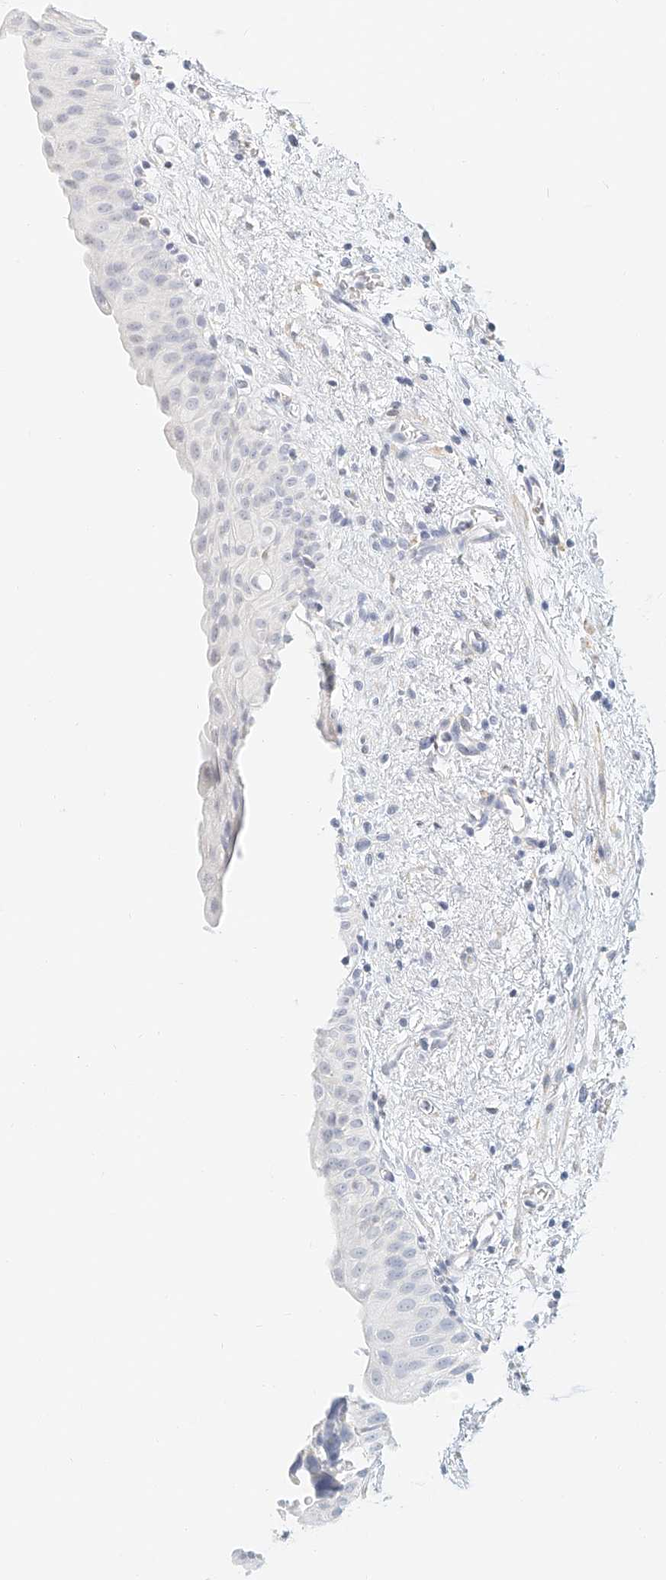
{"staining": {"intensity": "negative", "quantity": "none", "location": "none"}, "tissue": "urinary bladder", "cell_type": "Urothelial cells", "image_type": "normal", "snomed": [{"axis": "morphology", "description": "Normal tissue, NOS"}, {"axis": "topography", "description": "Urinary bladder"}], "caption": "An immunohistochemistry (IHC) photomicrograph of unremarkable urinary bladder is shown. There is no staining in urothelial cells of urinary bladder.", "gene": "CXorf58", "patient": {"sex": "male", "age": 51}}